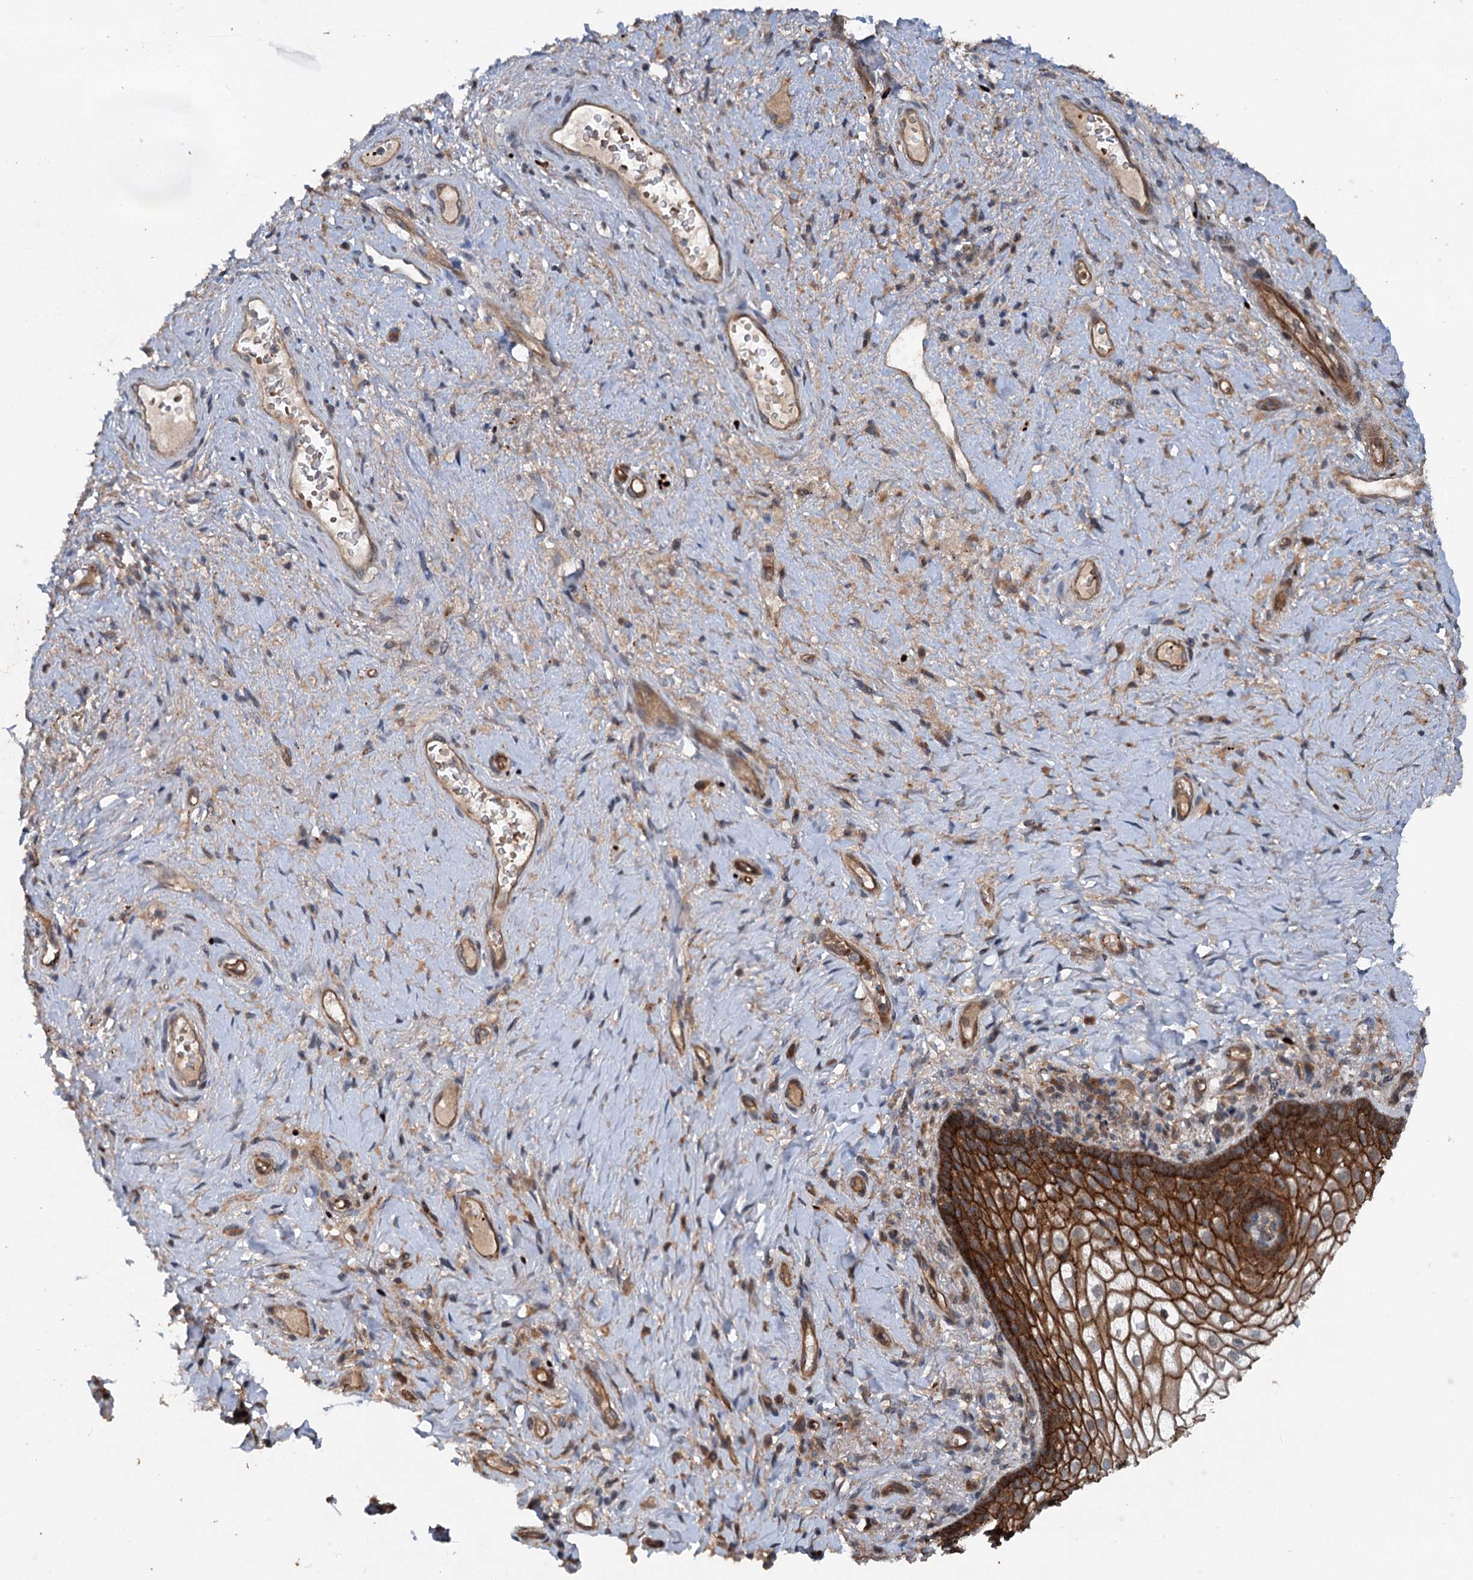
{"staining": {"intensity": "strong", "quantity": ">75%", "location": "cytoplasmic/membranous"}, "tissue": "vagina", "cell_type": "Squamous epithelial cells", "image_type": "normal", "snomed": [{"axis": "morphology", "description": "Normal tissue, NOS"}, {"axis": "topography", "description": "Vagina"}], "caption": "About >75% of squamous epithelial cells in unremarkable vagina exhibit strong cytoplasmic/membranous protein staining as visualized by brown immunohistochemical staining.", "gene": "N4BP2L2", "patient": {"sex": "female", "age": 60}}